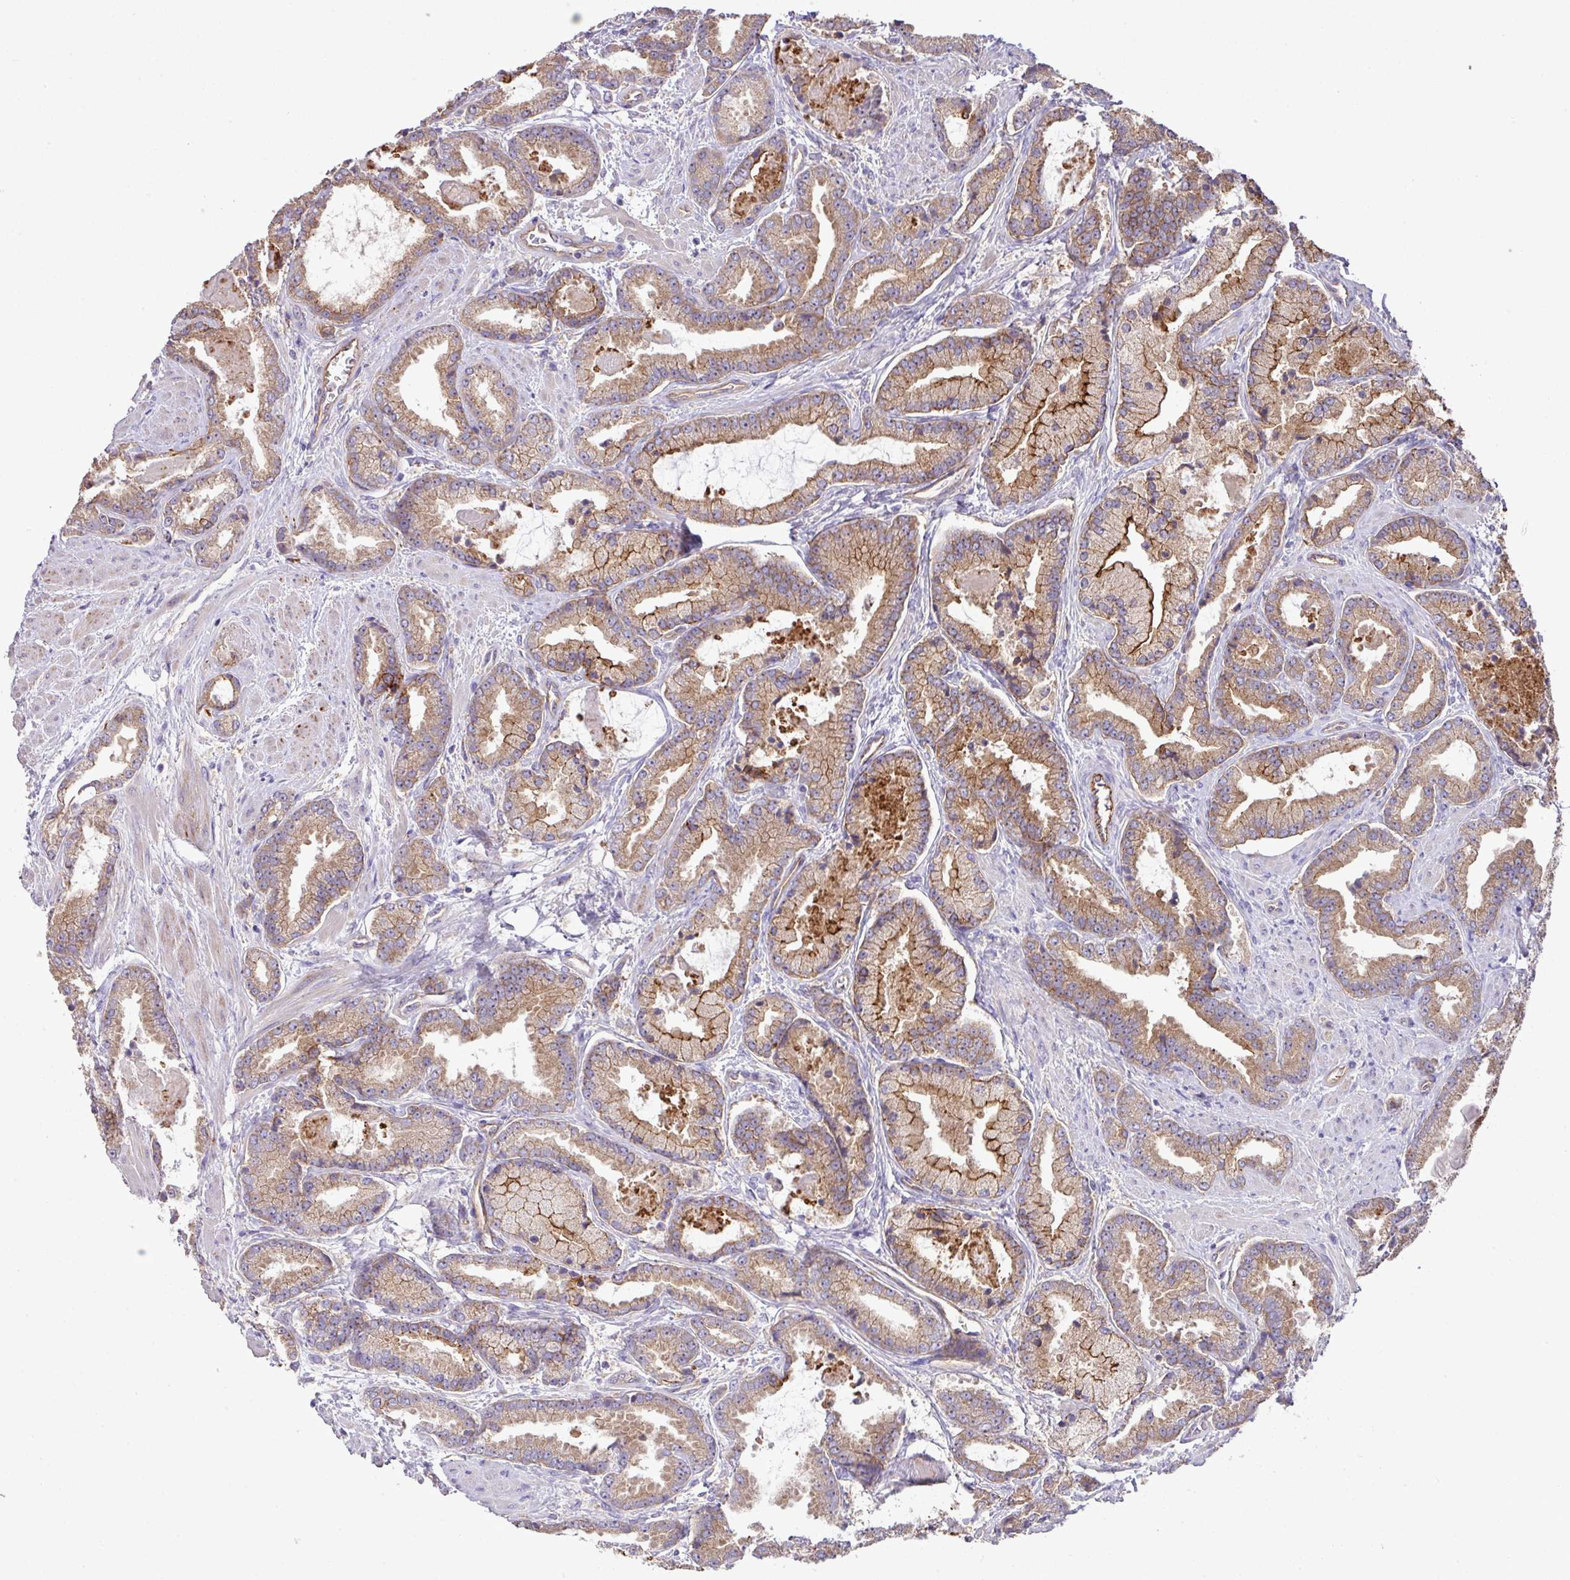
{"staining": {"intensity": "moderate", "quantity": ">75%", "location": "cytoplasmic/membranous"}, "tissue": "prostate cancer", "cell_type": "Tumor cells", "image_type": "cancer", "snomed": [{"axis": "morphology", "description": "Adenocarcinoma, Low grade"}, {"axis": "topography", "description": "Prostate"}], "caption": "A medium amount of moderate cytoplasmic/membranous positivity is present in about >75% of tumor cells in prostate adenocarcinoma (low-grade) tissue. Ihc stains the protein in brown and the nuclei are stained blue.", "gene": "LRRC53", "patient": {"sex": "male", "age": 62}}